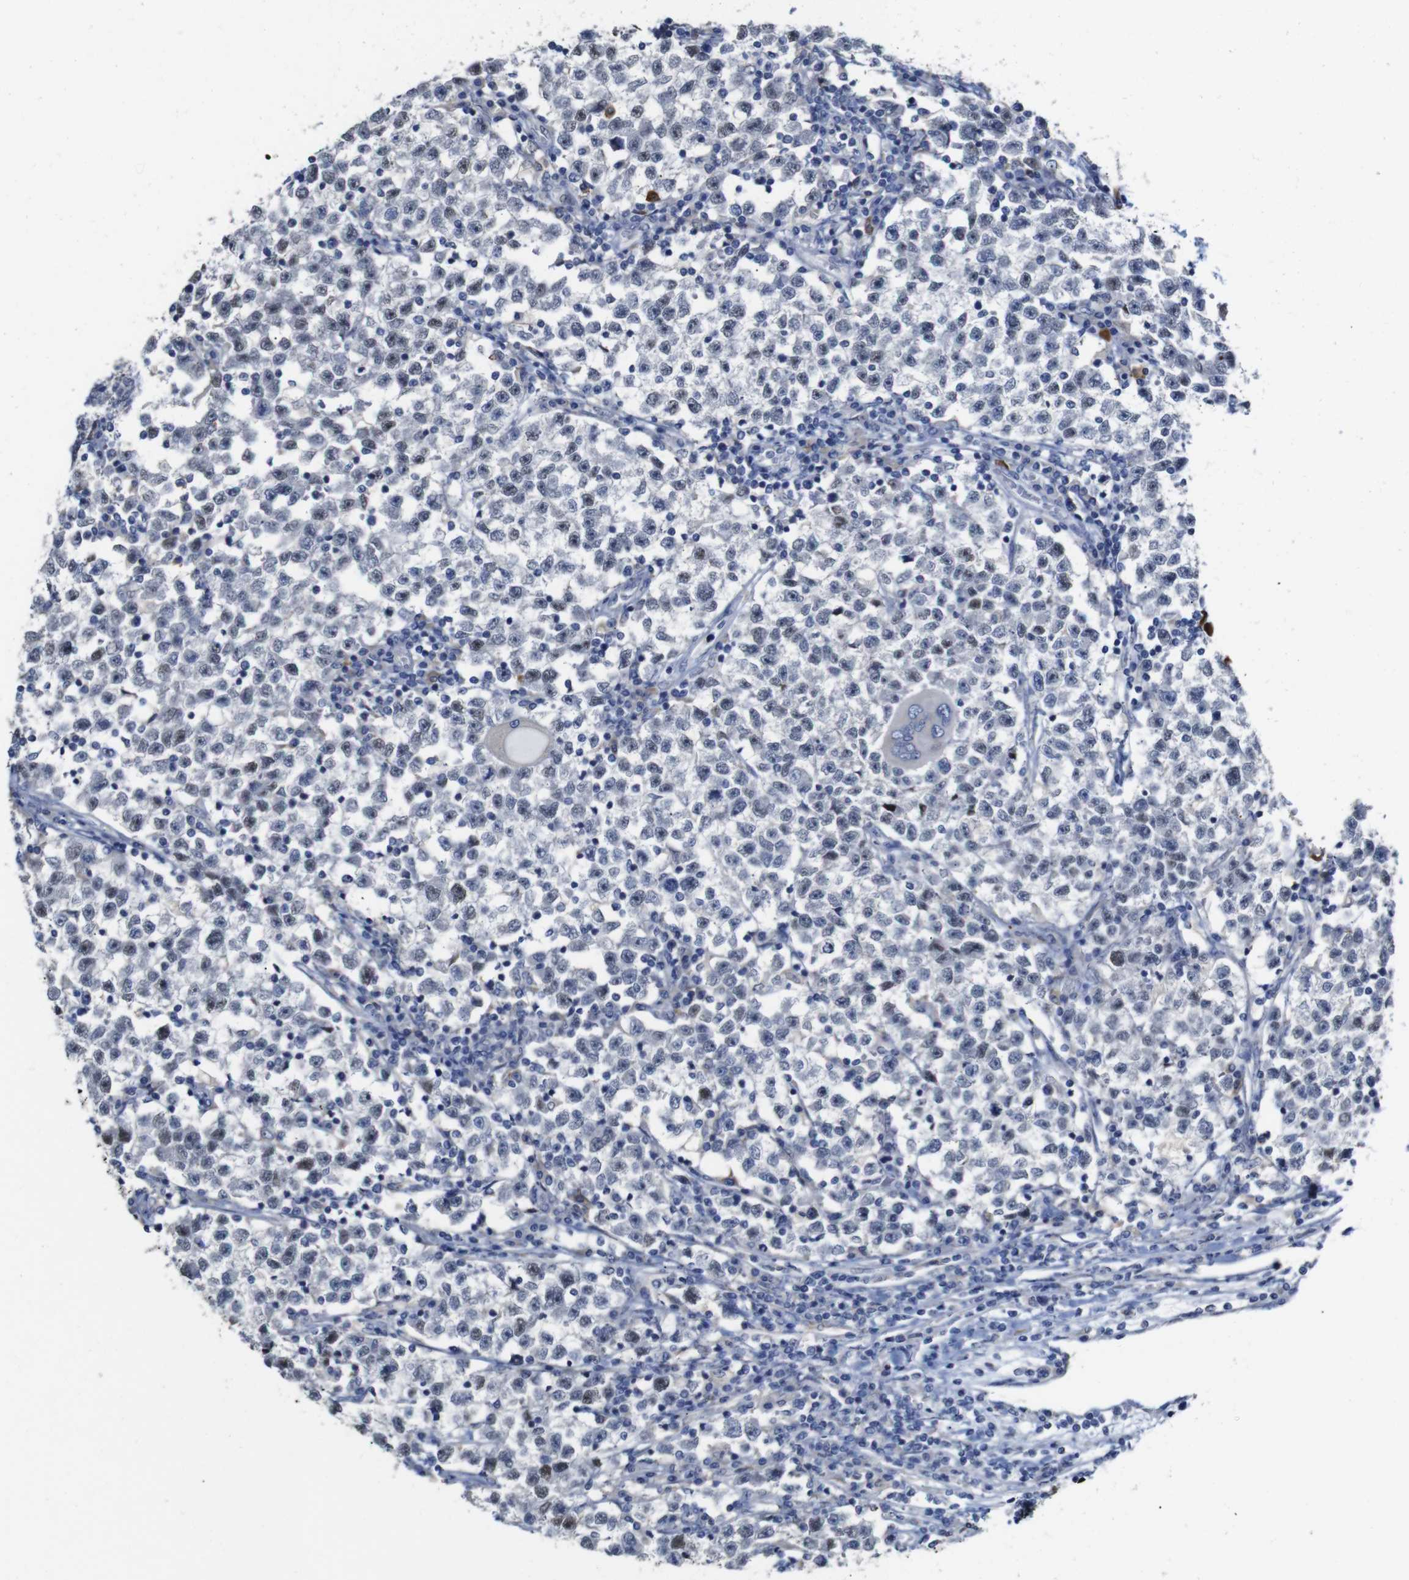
{"staining": {"intensity": "weak", "quantity": "<25%", "location": "nuclear"}, "tissue": "testis cancer", "cell_type": "Tumor cells", "image_type": "cancer", "snomed": [{"axis": "morphology", "description": "Seminoma, NOS"}, {"axis": "topography", "description": "Testis"}], "caption": "High power microscopy micrograph of an immunohistochemistry image of testis cancer, revealing no significant expression in tumor cells.", "gene": "TCEAL9", "patient": {"sex": "male", "age": 22}}